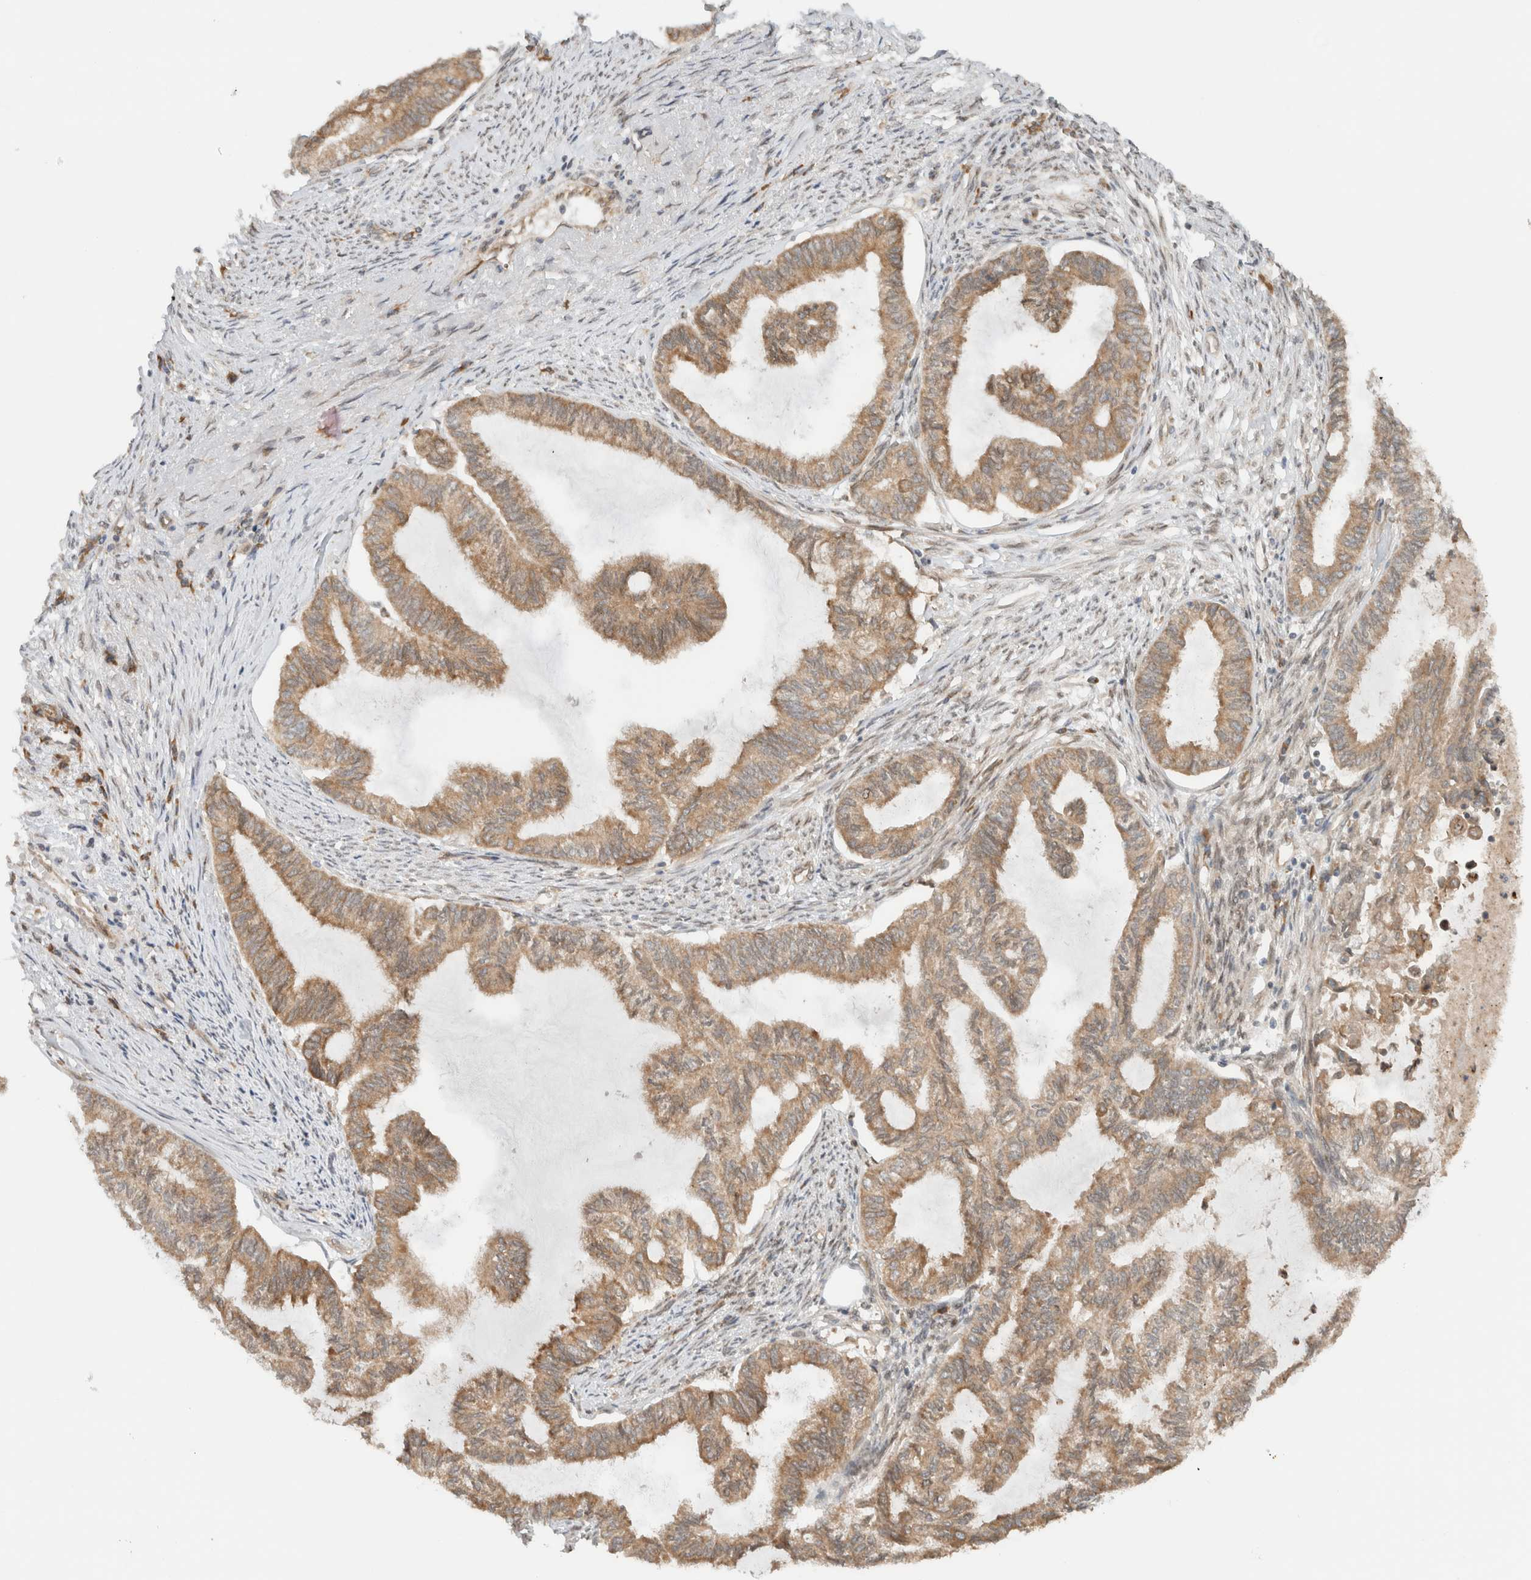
{"staining": {"intensity": "moderate", "quantity": ">75%", "location": "cytoplasmic/membranous"}, "tissue": "endometrial cancer", "cell_type": "Tumor cells", "image_type": "cancer", "snomed": [{"axis": "morphology", "description": "Adenocarcinoma, NOS"}, {"axis": "topography", "description": "Endometrium"}], "caption": "Adenocarcinoma (endometrial) stained with a brown dye displays moderate cytoplasmic/membranous positive staining in about >75% of tumor cells.", "gene": "ARFGEF2", "patient": {"sex": "female", "age": 86}}